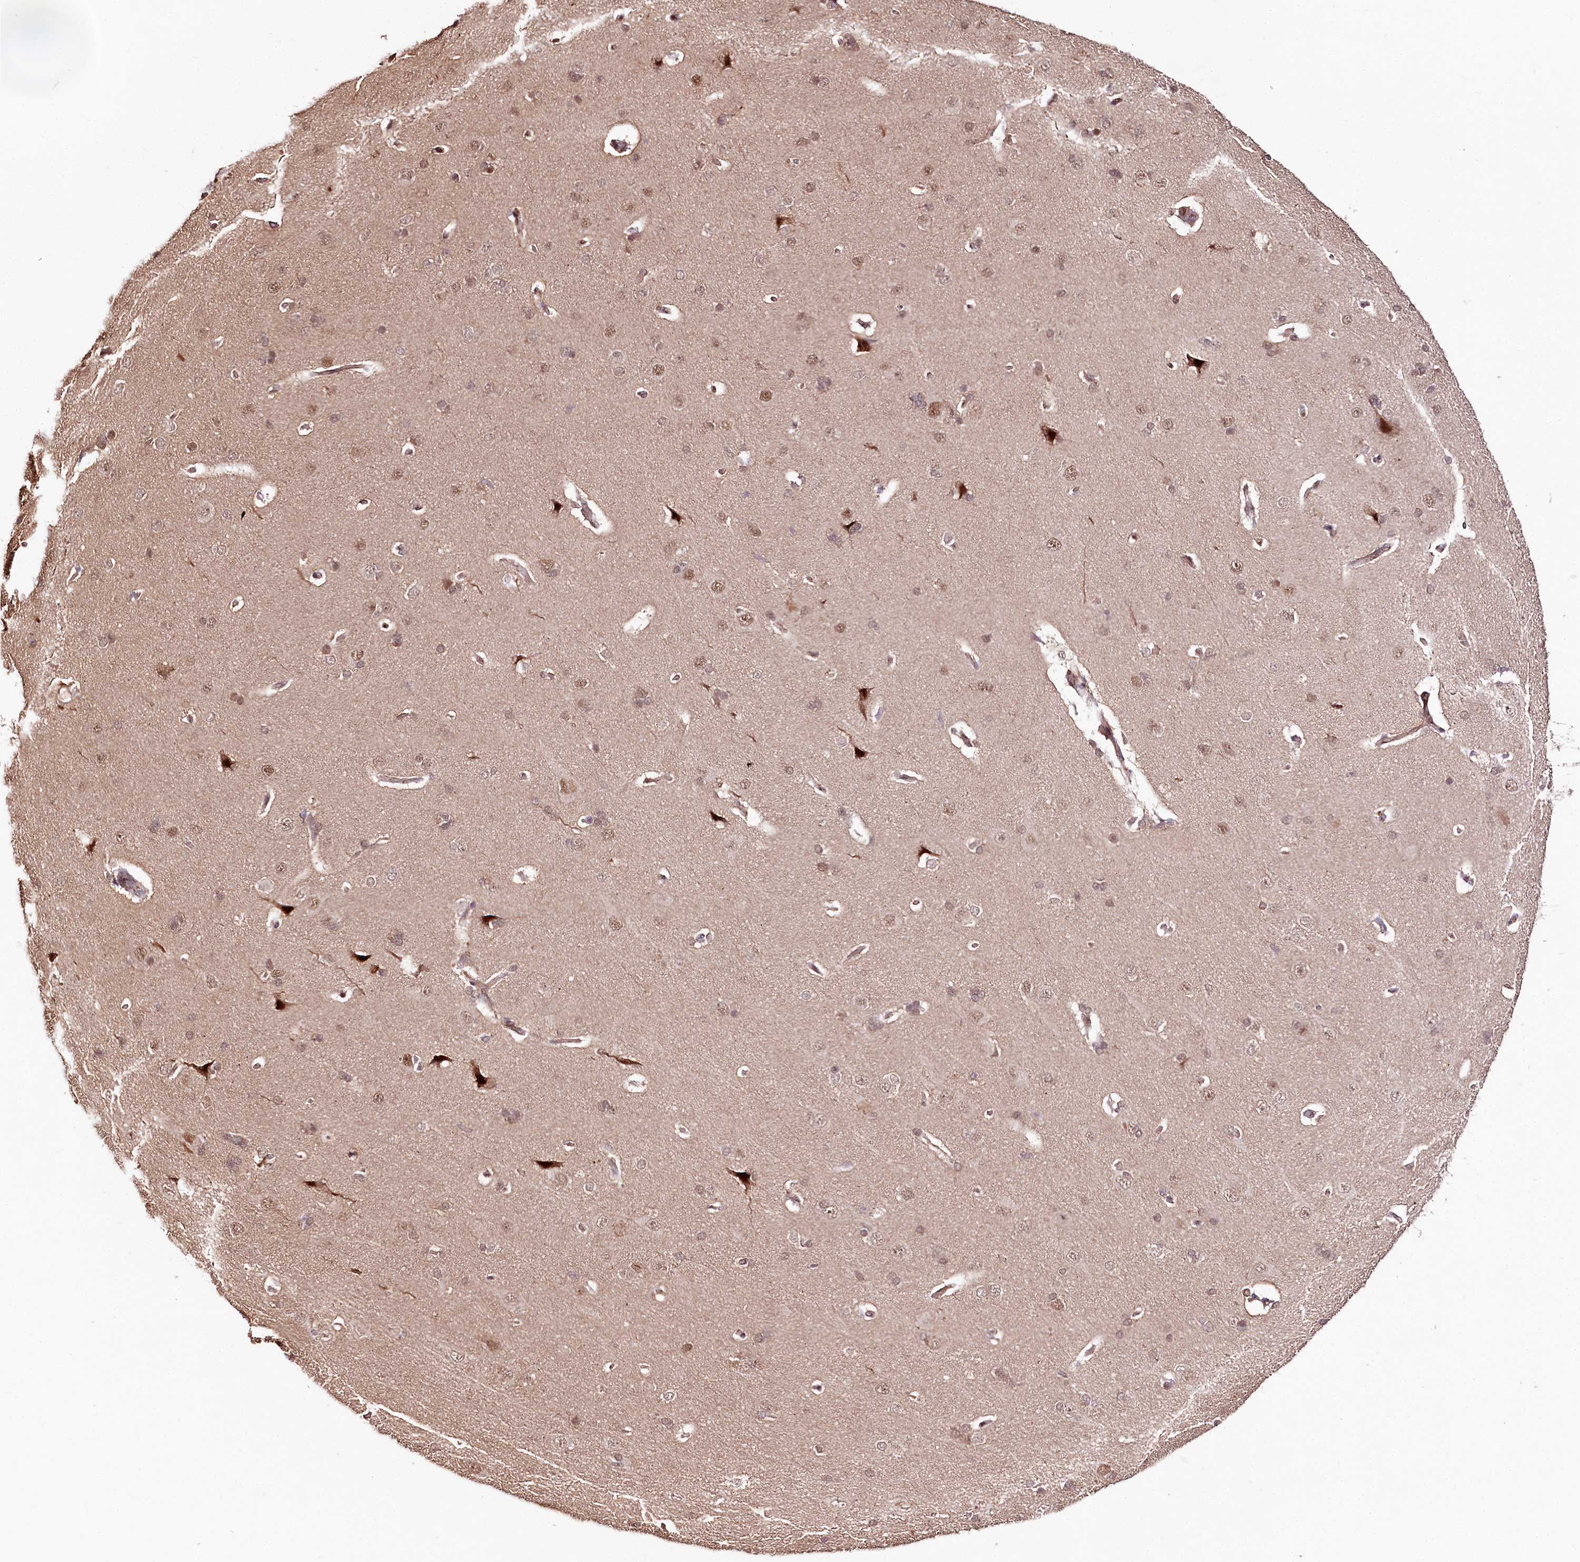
{"staining": {"intensity": "strong", "quantity": "25%-75%", "location": "cytoplasmic/membranous"}, "tissue": "cerebral cortex", "cell_type": "Endothelial cells", "image_type": "normal", "snomed": [{"axis": "morphology", "description": "Normal tissue, NOS"}, {"axis": "topography", "description": "Cerebral cortex"}], "caption": "Immunohistochemistry (IHC) histopathology image of unremarkable human cerebral cortex stained for a protein (brown), which reveals high levels of strong cytoplasmic/membranous positivity in about 25%-75% of endothelial cells.", "gene": "DMP1", "patient": {"sex": "male", "age": 62}}